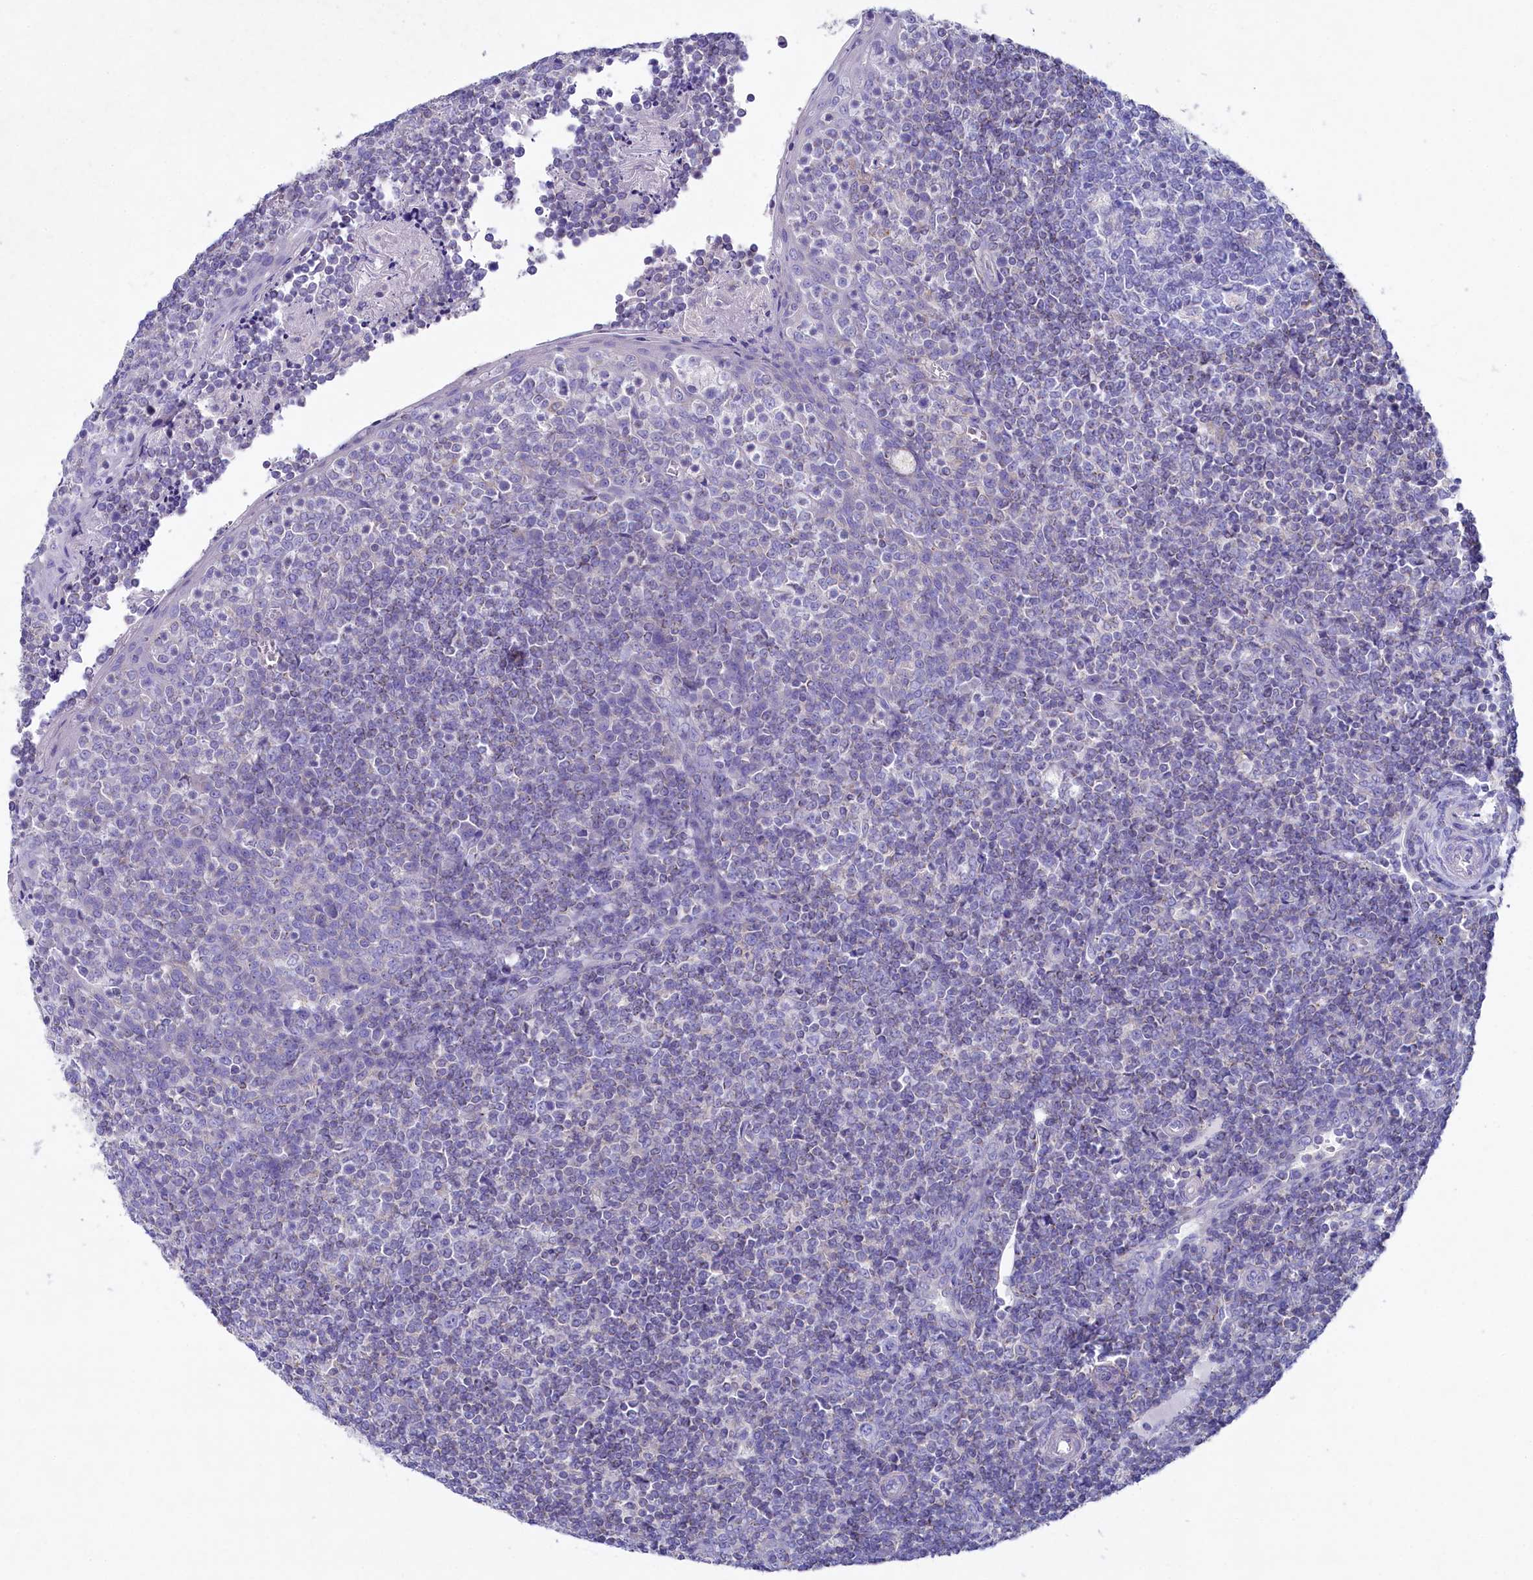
{"staining": {"intensity": "moderate", "quantity": "<25%", "location": "cytoplasmic/membranous"}, "tissue": "tonsil", "cell_type": "Germinal center cells", "image_type": "normal", "snomed": [{"axis": "morphology", "description": "Normal tissue, NOS"}, {"axis": "topography", "description": "Tonsil"}], "caption": "Germinal center cells display low levels of moderate cytoplasmic/membranous expression in about <25% of cells in unremarkable tonsil.", "gene": "VPS26B", "patient": {"sex": "female", "age": 19}}